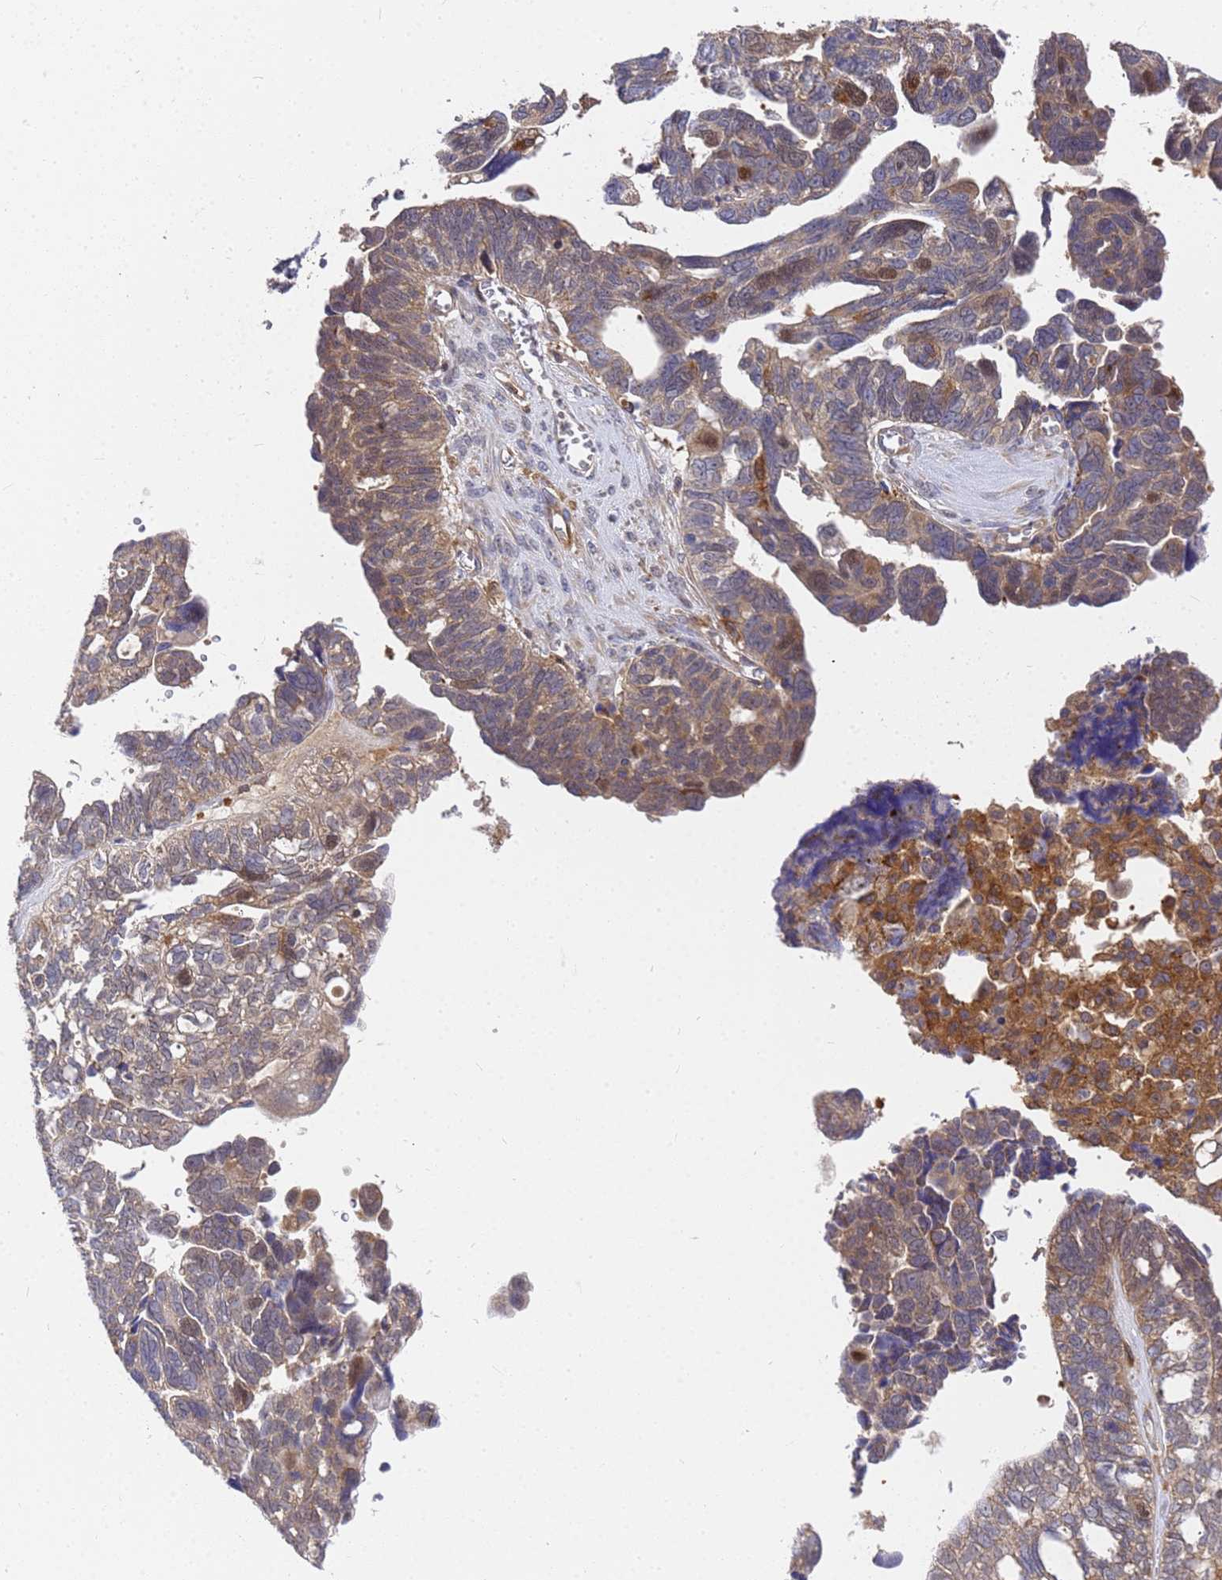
{"staining": {"intensity": "moderate", "quantity": "25%-75%", "location": "cytoplasmic/membranous"}, "tissue": "ovarian cancer", "cell_type": "Tumor cells", "image_type": "cancer", "snomed": [{"axis": "morphology", "description": "Cystadenocarcinoma, serous, NOS"}, {"axis": "topography", "description": "Ovary"}], "caption": "Immunohistochemical staining of ovarian cancer demonstrates medium levels of moderate cytoplasmic/membranous staining in approximately 25%-75% of tumor cells.", "gene": "SLC35E2B", "patient": {"sex": "female", "age": 79}}